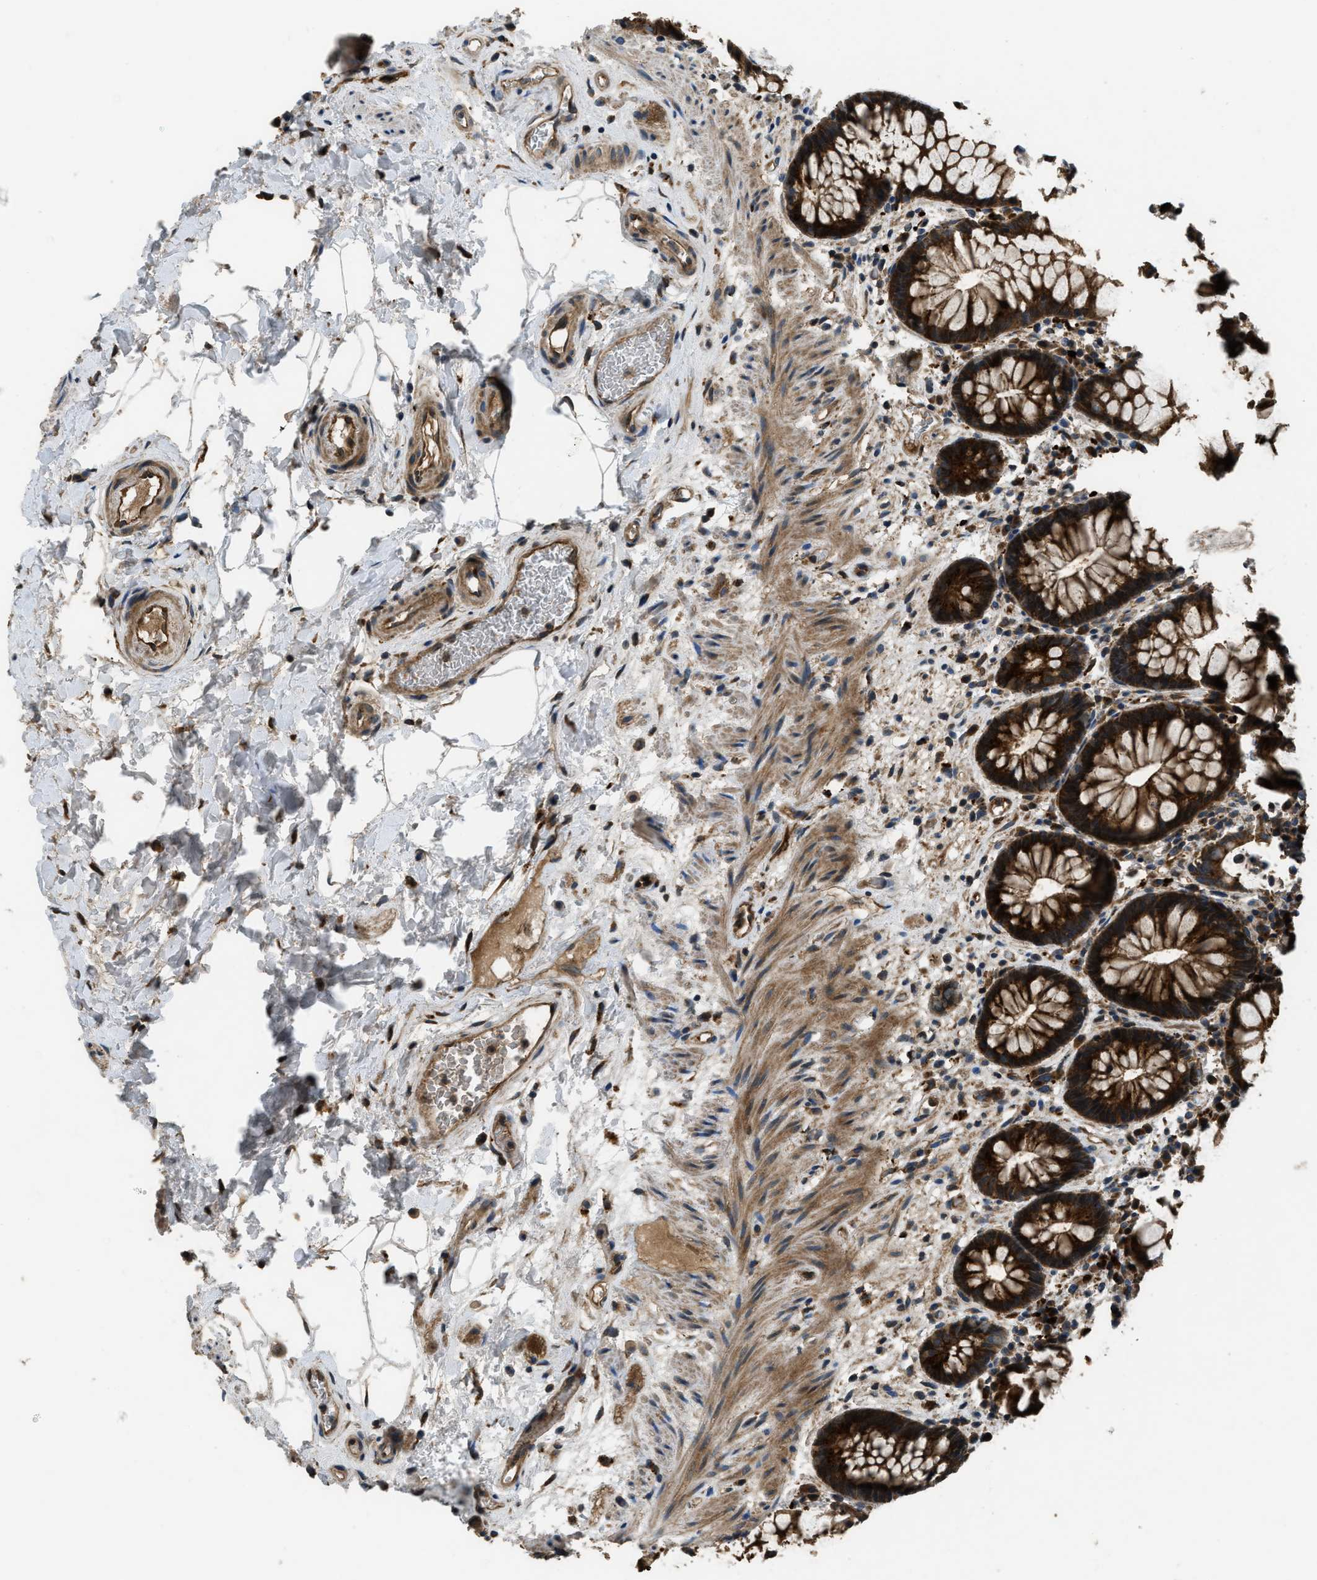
{"staining": {"intensity": "strong", "quantity": ">75%", "location": "cytoplasmic/membranous"}, "tissue": "rectum", "cell_type": "Glandular cells", "image_type": "normal", "snomed": [{"axis": "morphology", "description": "Normal tissue, NOS"}, {"axis": "topography", "description": "Rectum"}], "caption": "Benign rectum displays strong cytoplasmic/membranous expression in about >75% of glandular cells, visualized by immunohistochemistry. The staining is performed using DAB (3,3'-diaminobenzidine) brown chromogen to label protein expression. The nuclei are counter-stained blue using hematoxylin.", "gene": "GGH", "patient": {"sex": "male", "age": 64}}